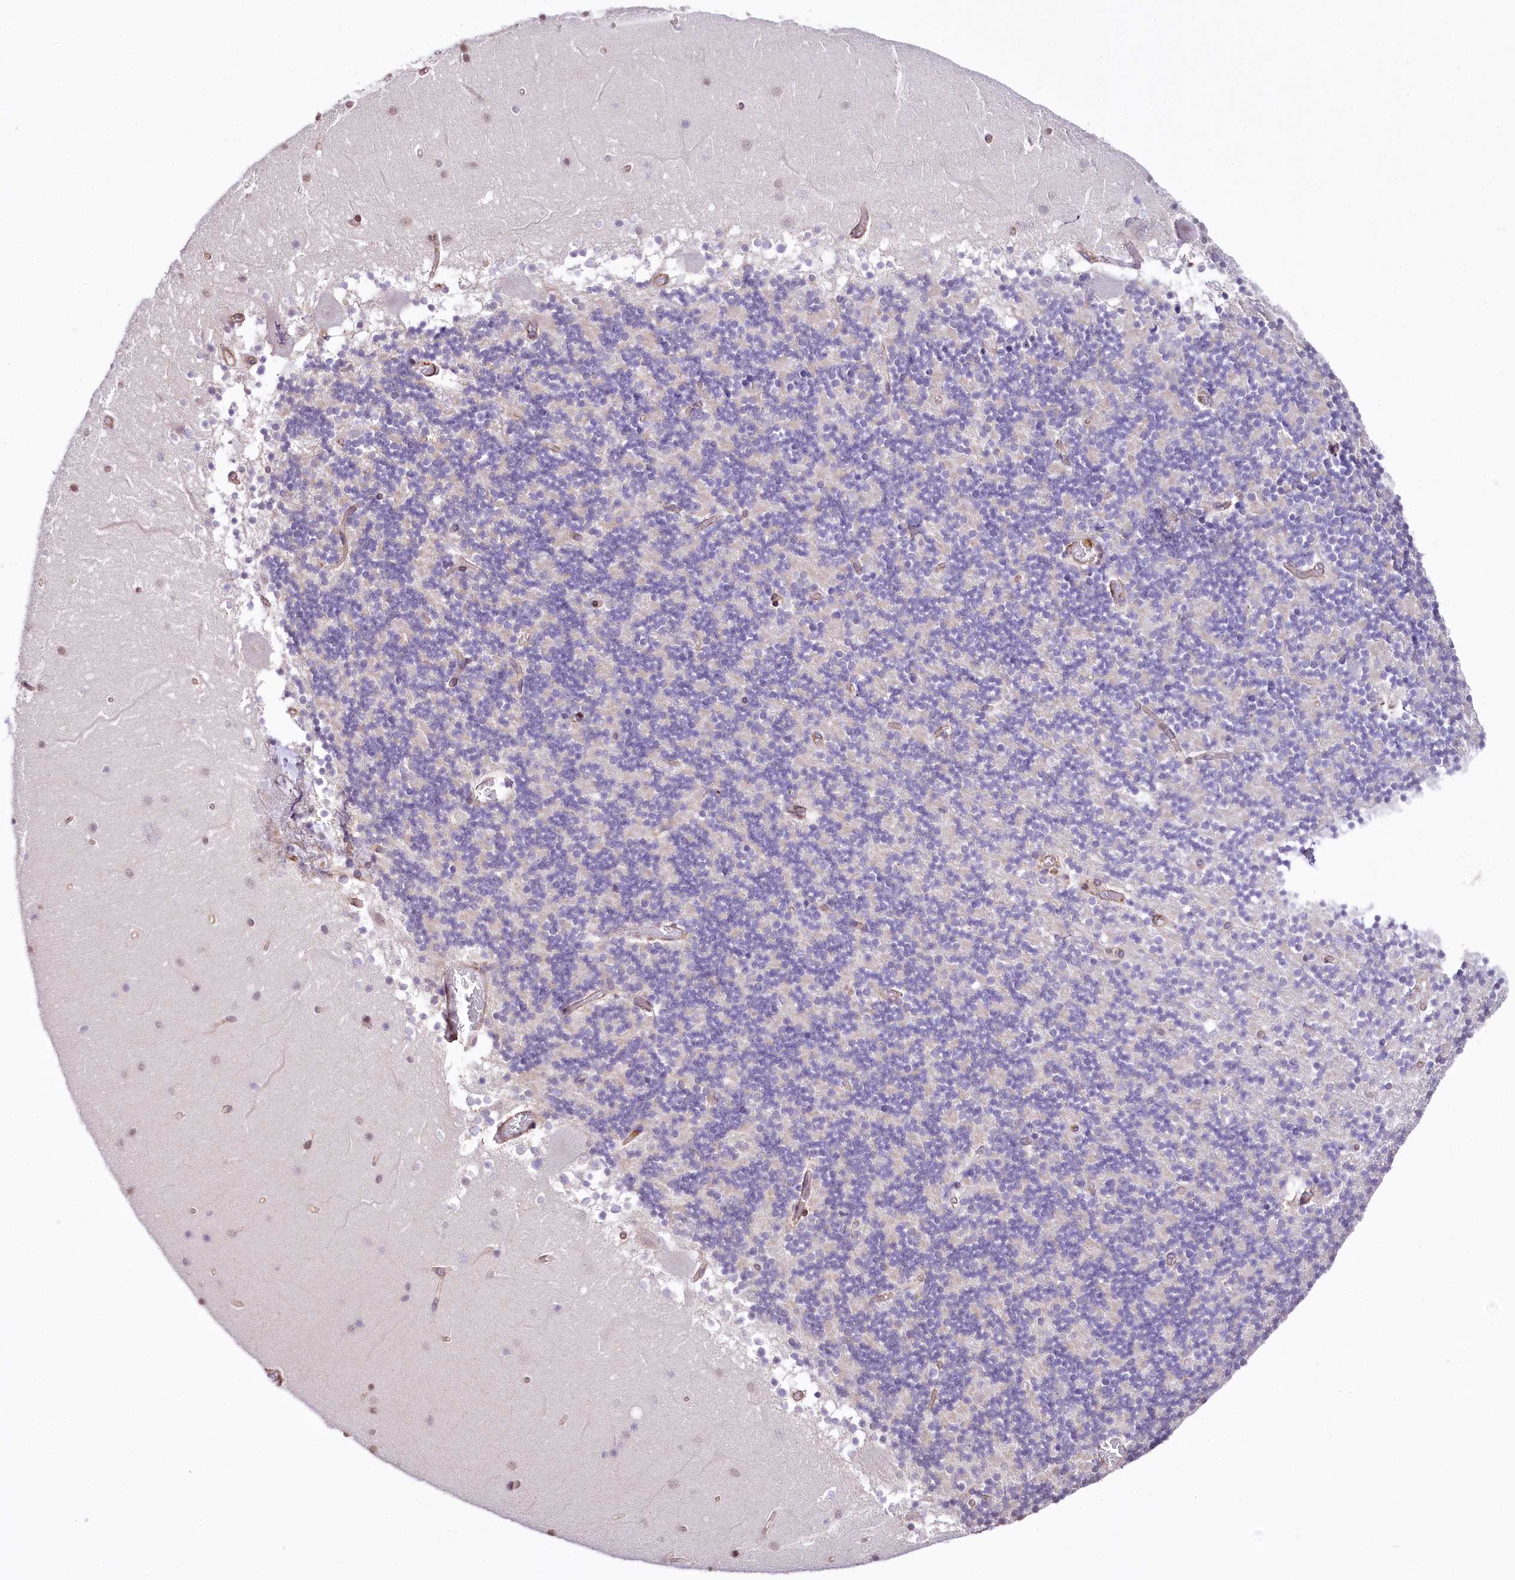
{"staining": {"intensity": "negative", "quantity": "none", "location": "none"}, "tissue": "cerebellum", "cell_type": "Cells in granular layer", "image_type": "normal", "snomed": [{"axis": "morphology", "description": "Normal tissue, NOS"}, {"axis": "topography", "description": "Cerebellum"}], "caption": "Cells in granular layer show no significant protein staining in unremarkable cerebellum. (Brightfield microscopy of DAB immunohistochemistry (IHC) at high magnification).", "gene": "ST7", "patient": {"sex": "female", "age": 28}}